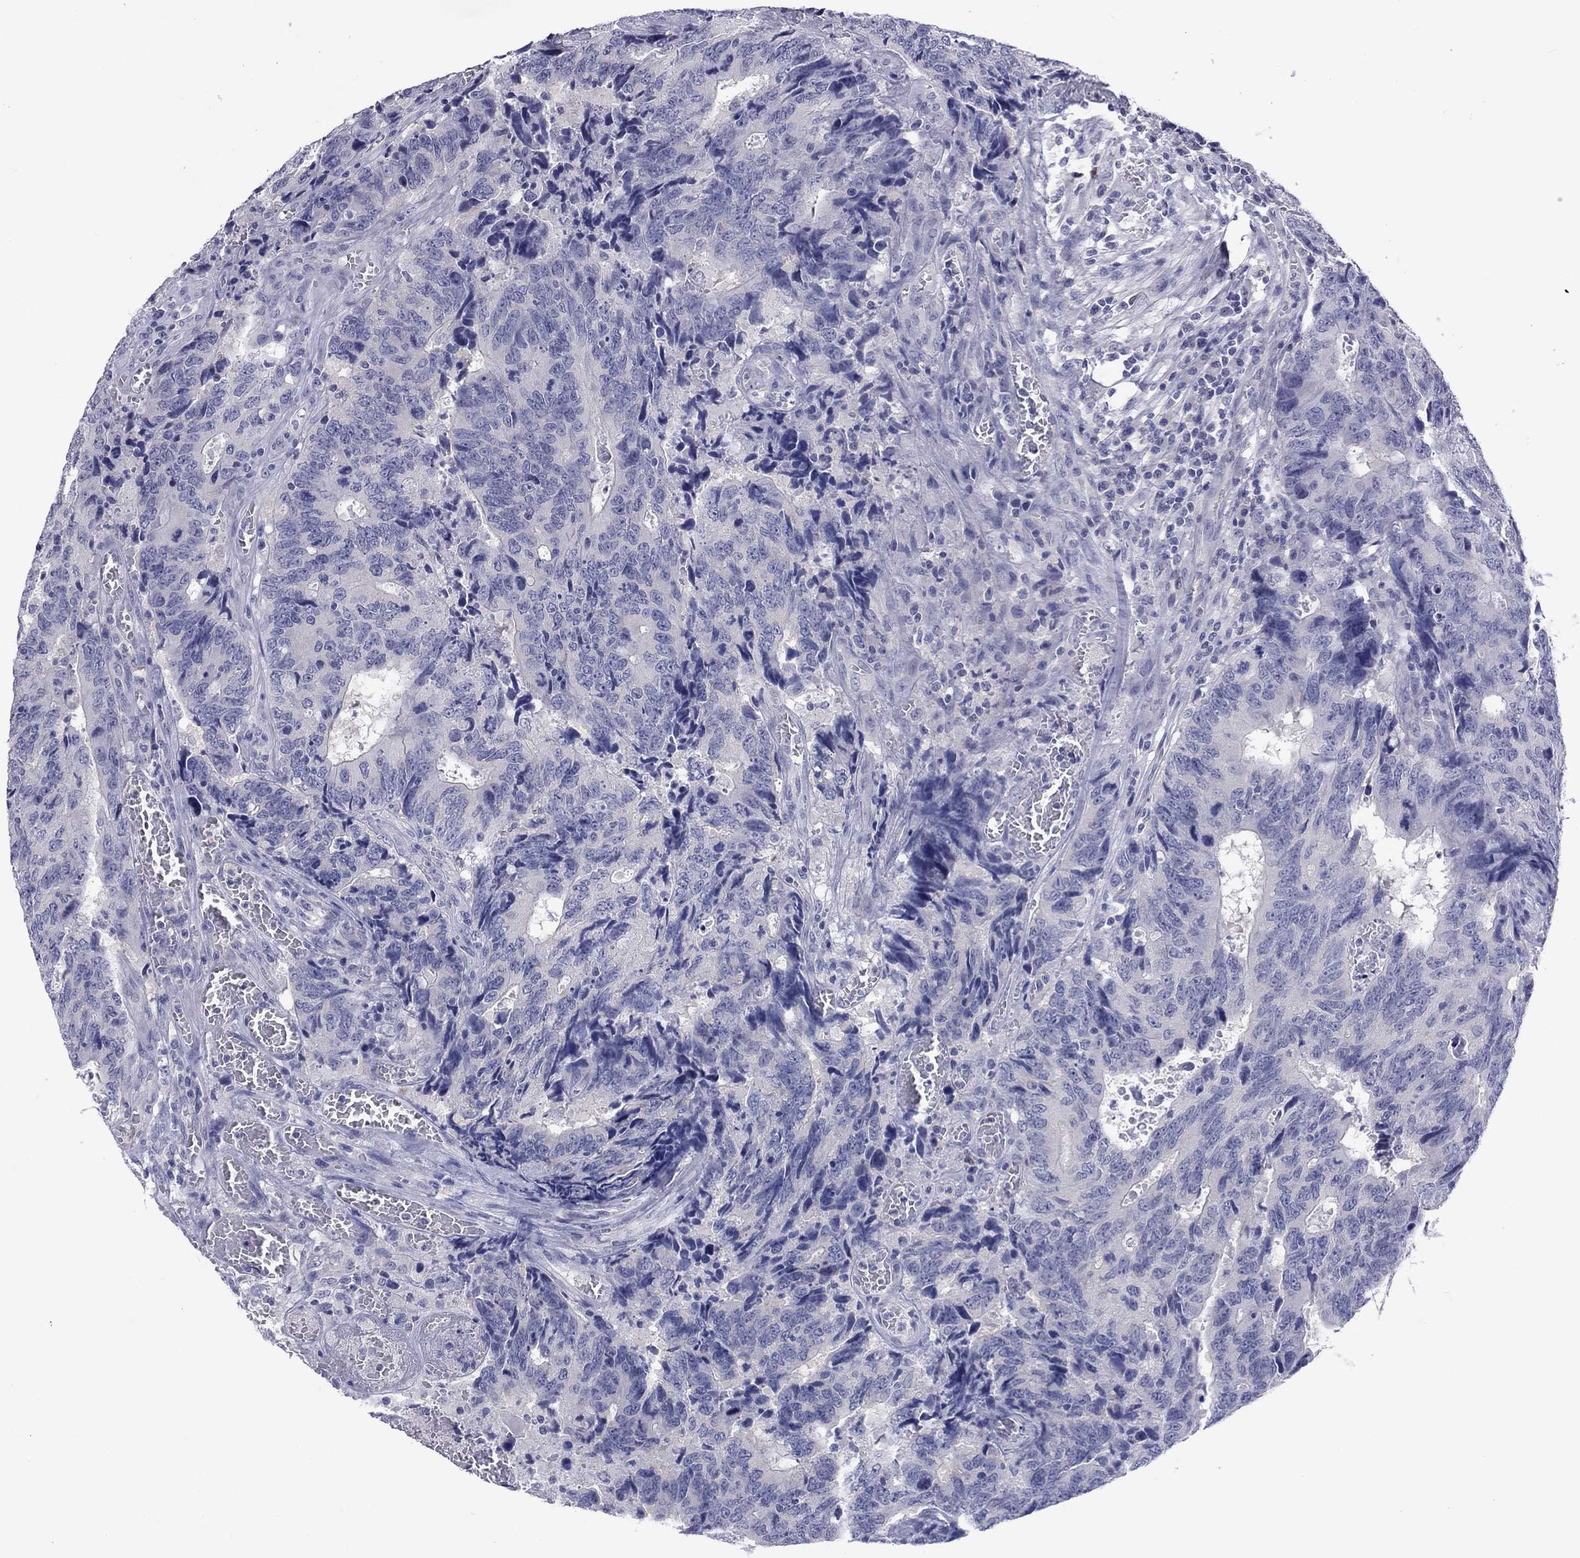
{"staining": {"intensity": "negative", "quantity": "none", "location": "none"}, "tissue": "colorectal cancer", "cell_type": "Tumor cells", "image_type": "cancer", "snomed": [{"axis": "morphology", "description": "Adenocarcinoma, NOS"}, {"axis": "topography", "description": "Colon"}], "caption": "An image of adenocarcinoma (colorectal) stained for a protein reveals no brown staining in tumor cells.", "gene": "CACNA1A", "patient": {"sex": "female", "age": 77}}